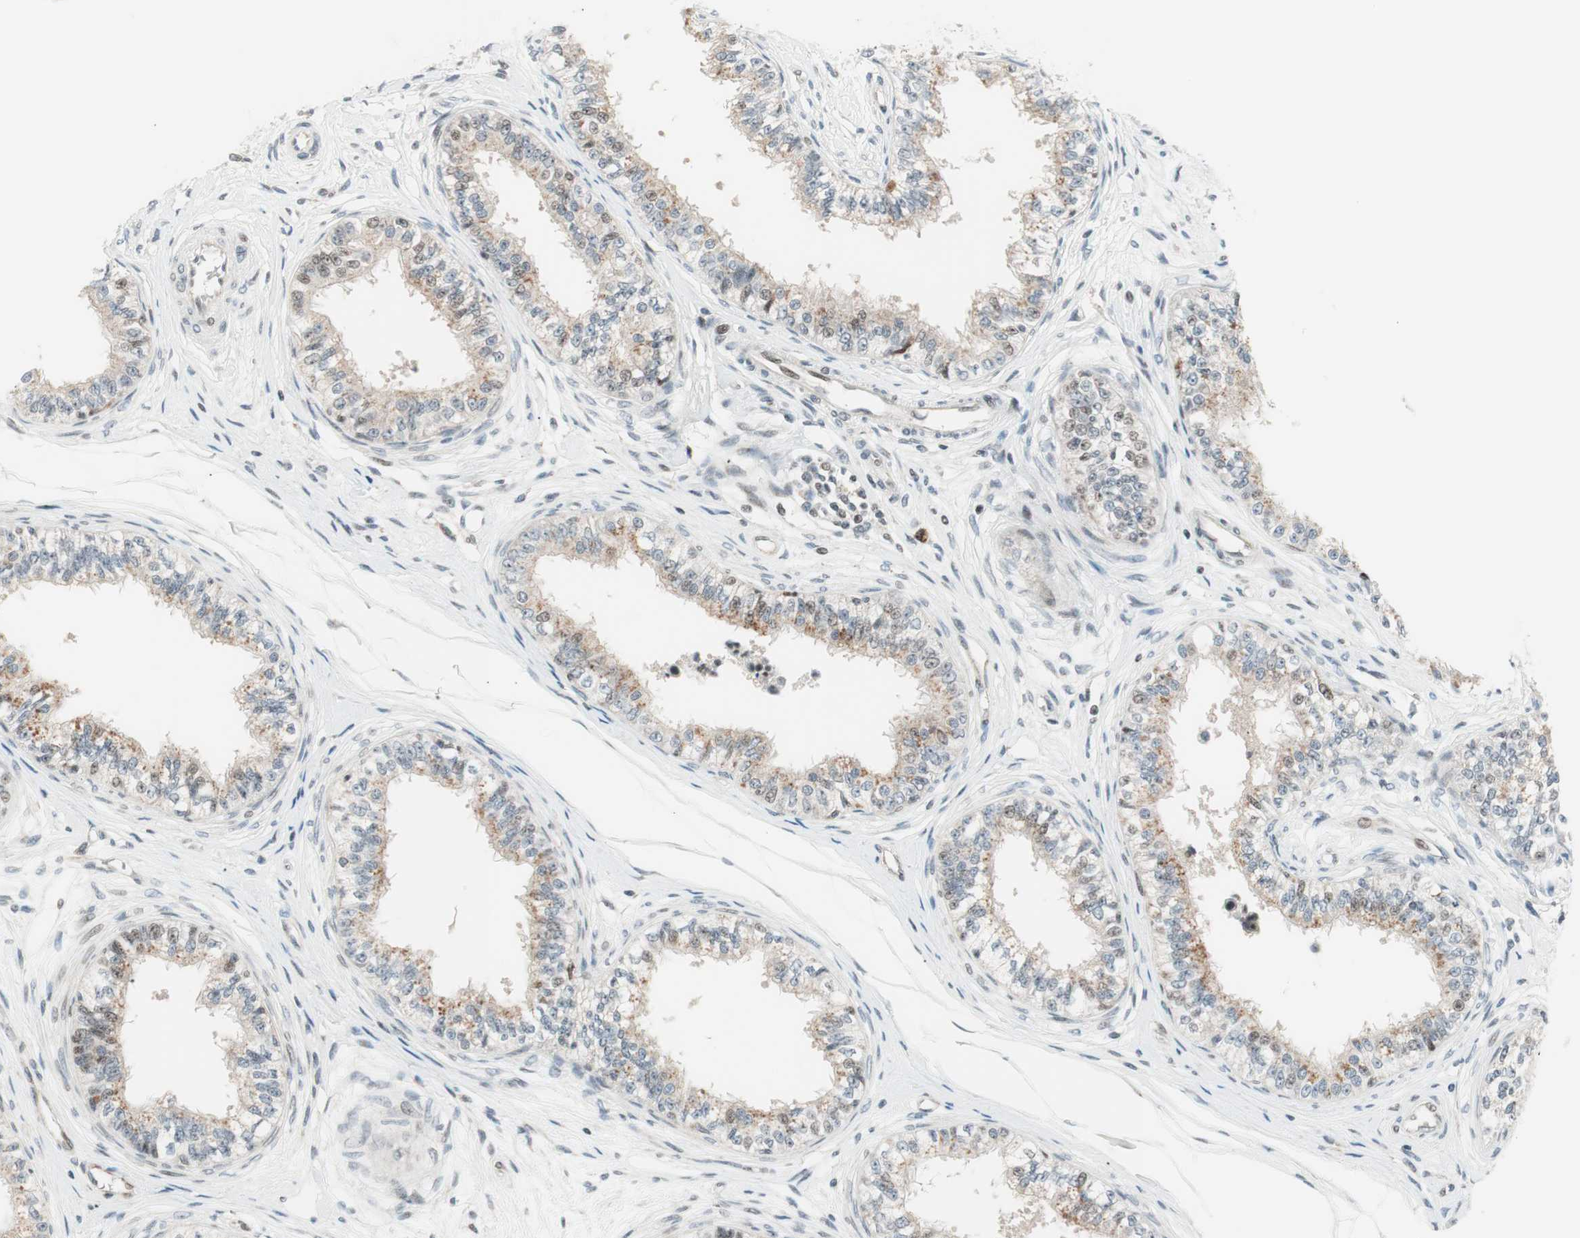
{"staining": {"intensity": "weak", "quantity": "25%-75%", "location": "cytoplasmic/membranous"}, "tissue": "epididymis", "cell_type": "Glandular cells", "image_type": "normal", "snomed": [{"axis": "morphology", "description": "Normal tissue, NOS"}, {"axis": "morphology", "description": "Adenocarcinoma, metastatic, NOS"}, {"axis": "topography", "description": "Testis"}, {"axis": "topography", "description": "Epididymis"}], "caption": "Immunohistochemistry (IHC) (DAB) staining of unremarkable human epididymis displays weak cytoplasmic/membranous protein staining in about 25%-75% of glandular cells.", "gene": "TPT1", "patient": {"sex": "male", "age": 26}}